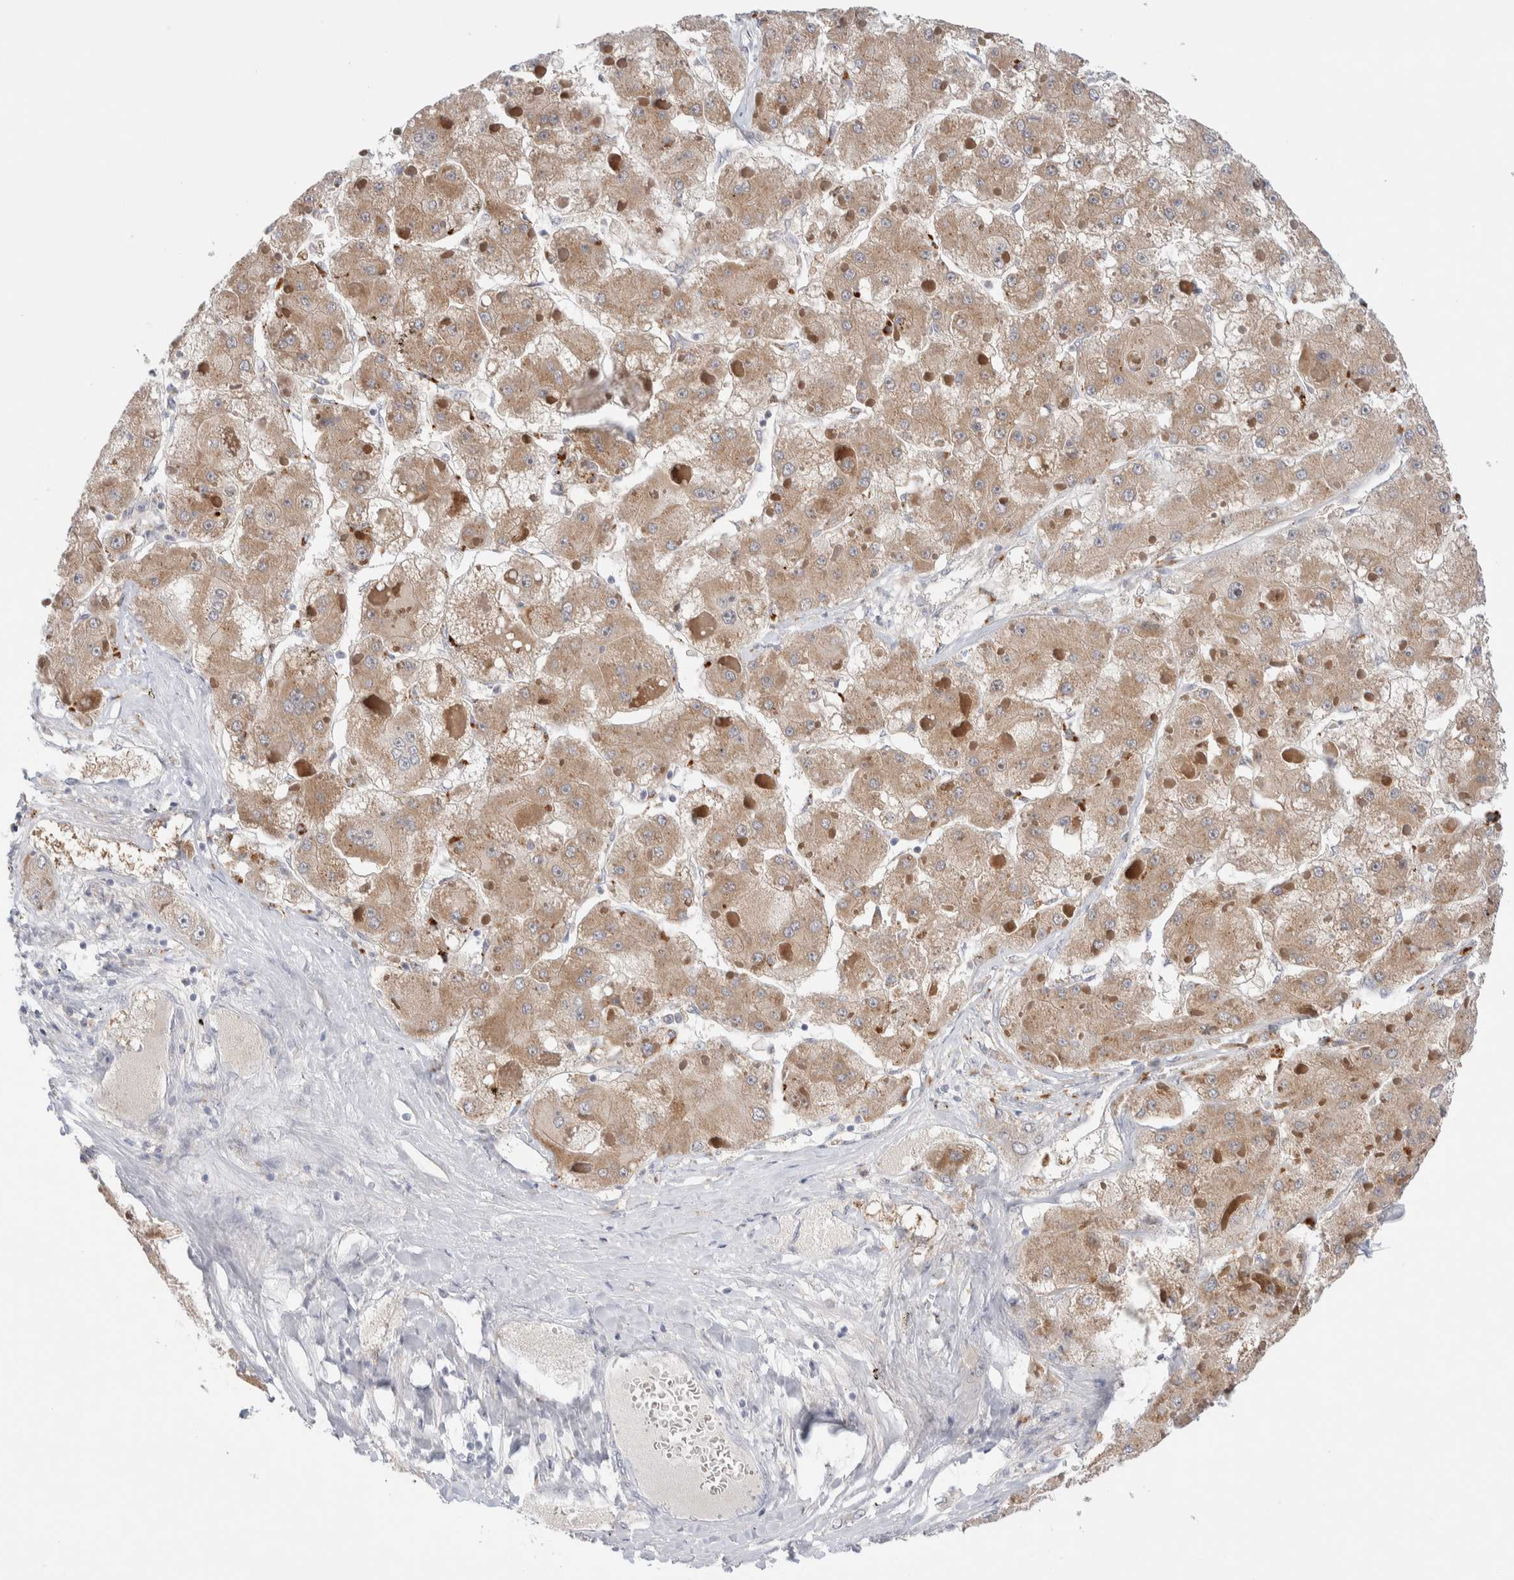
{"staining": {"intensity": "moderate", "quantity": ">75%", "location": "cytoplasmic/membranous"}, "tissue": "liver cancer", "cell_type": "Tumor cells", "image_type": "cancer", "snomed": [{"axis": "morphology", "description": "Carcinoma, Hepatocellular, NOS"}, {"axis": "topography", "description": "Liver"}], "caption": "IHC staining of liver cancer (hepatocellular carcinoma), which reveals medium levels of moderate cytoplasmic/membranous expression in about >75% of tumor cells indicating moderate cytoplasmic/membranous protein expression. The staining was performed using DAB (brown) for protein detection and nuclei were counterstained in hematoxylin (blue).", "gene": "DNAJB6", "patient": {"sex": "female", "age": 73}}